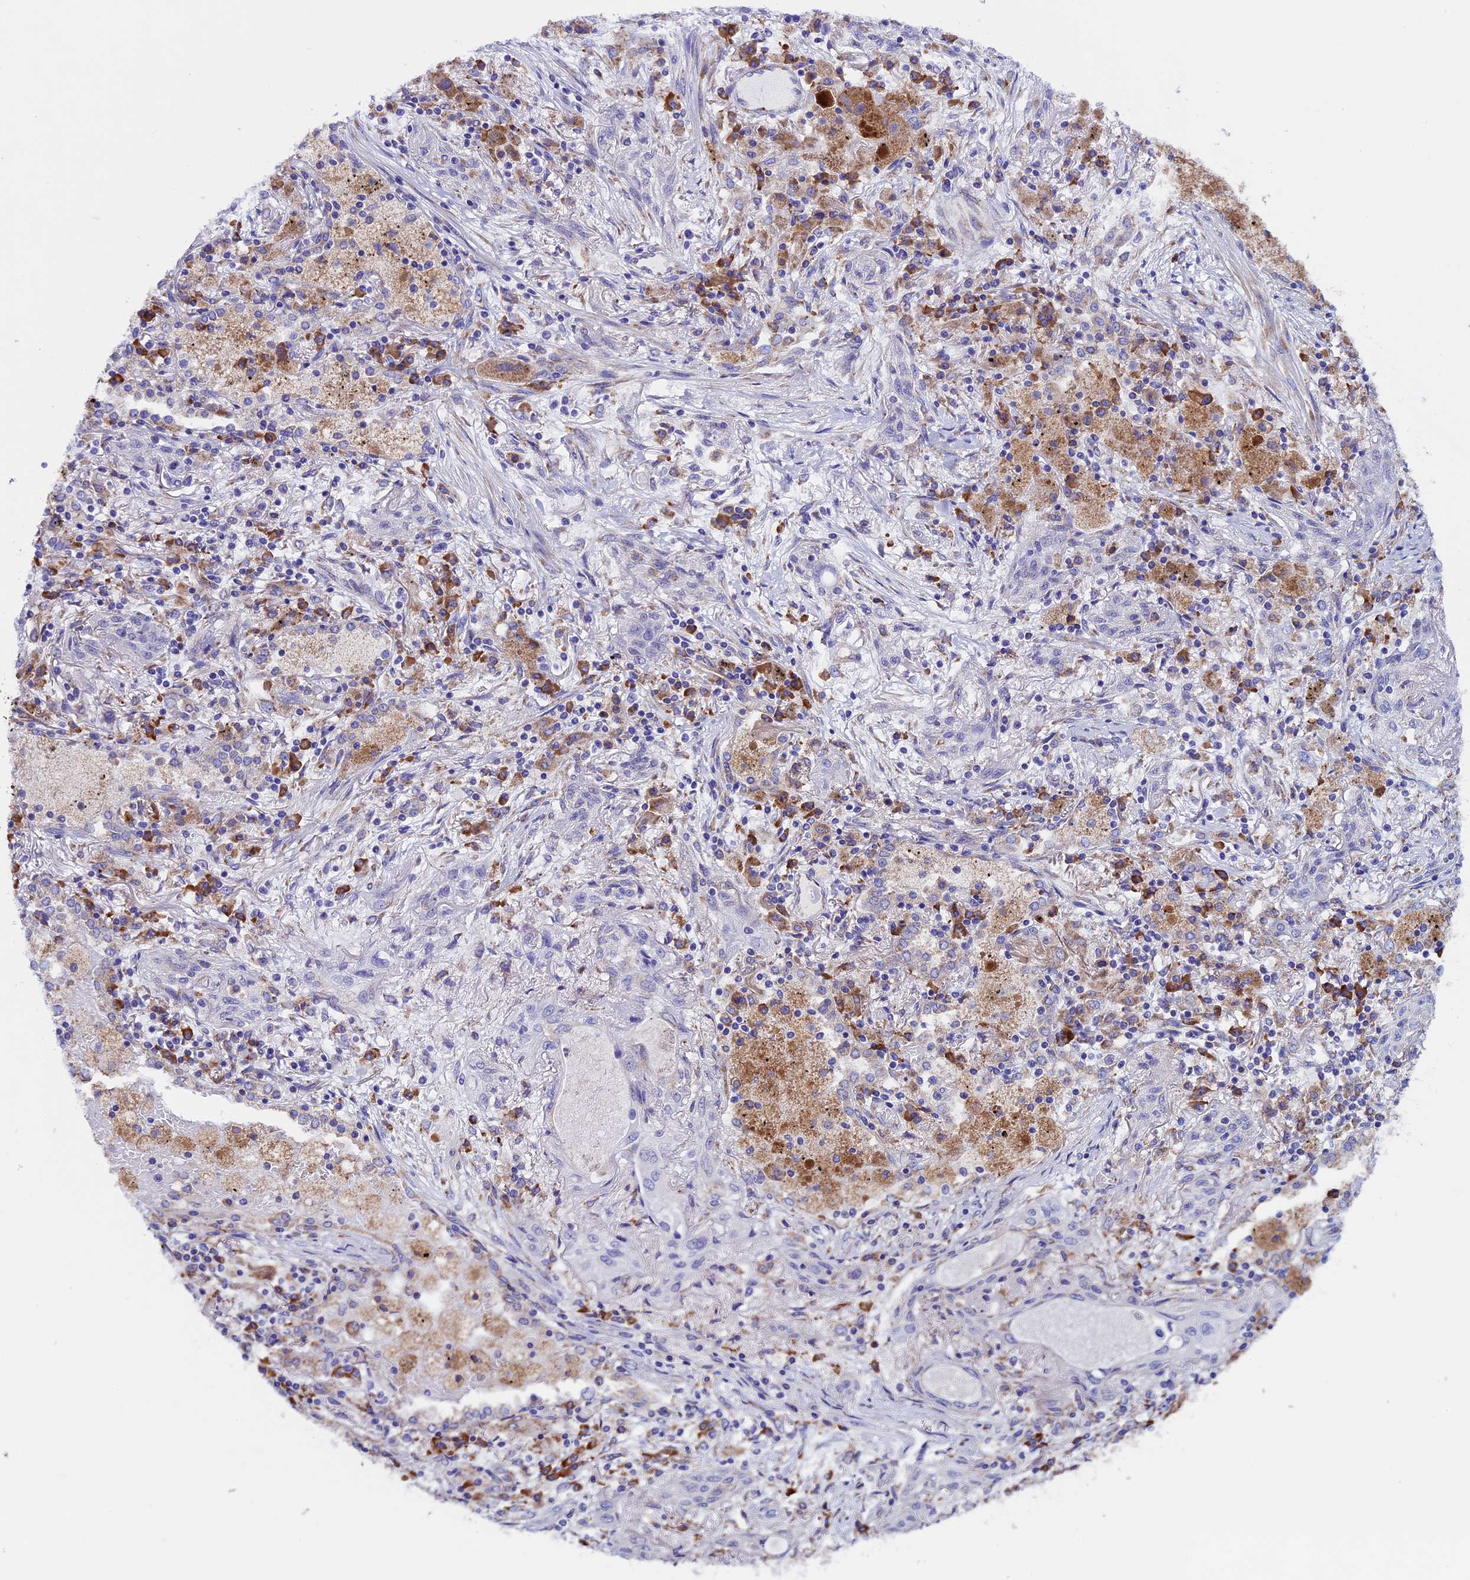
{"staining": {"intensity": "negative", "quantity": "none", "location": "none"}, "tissue": "lung cancer", "cell_type": "Tumor cells", "image_type": "cancer", "snomed": [{"axis": "morphology", "description": "Squamous cell carcinoma, NOS"}, {"axis": "topography", "description": "Lung"}], "caption": "This is a photomicrograph of immunohistochemistry (IHC) staining of squamous cell carcinoma (lung), which shows no staining in tumor cells.", "gene": "BTBD3", "patient": {"sex": "female", "age": 47}}